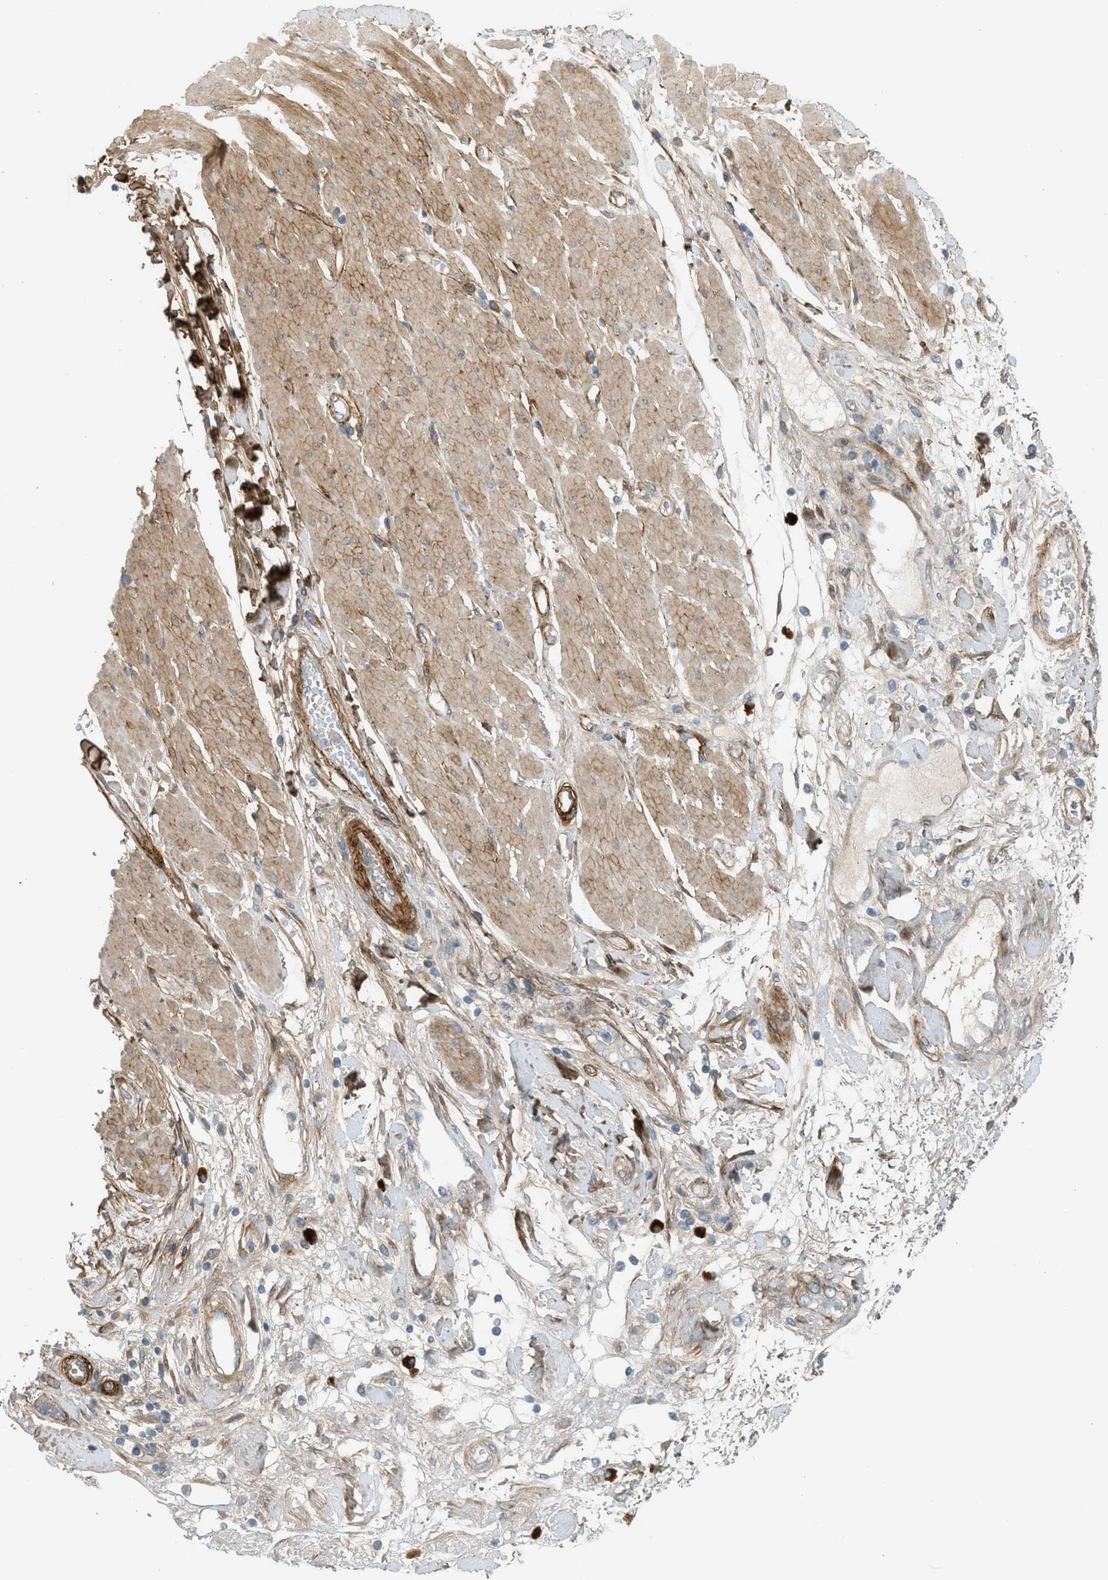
{"staining": {"intensity": "weak", "quantity": "<25%", "location": "cytoplasmic/membranous"}, "tissue": "adipose tissue", "cell_type": "Adipocytes", "image_type": "normal", "snomed": [{"axis": "morphology", "description": "Normal tissue, NOS"}, {"axis": "morphology", "description": "Adenocarcinoma, NOS"}, {"axis": "topography", "description": "Duodenum"}, {"axis": "topography", "description": "Peripheral nerve tissue"}], "caption": "A photomicrograph of human adipose tissue is negative for staining in adipocytes. (DAB (3,3'-diaminobenzidine) IHC visualized using brightfield microscopy, high magnification).", "gene": "EDNRA", "patient": {"sex": "female", "age": 60}}